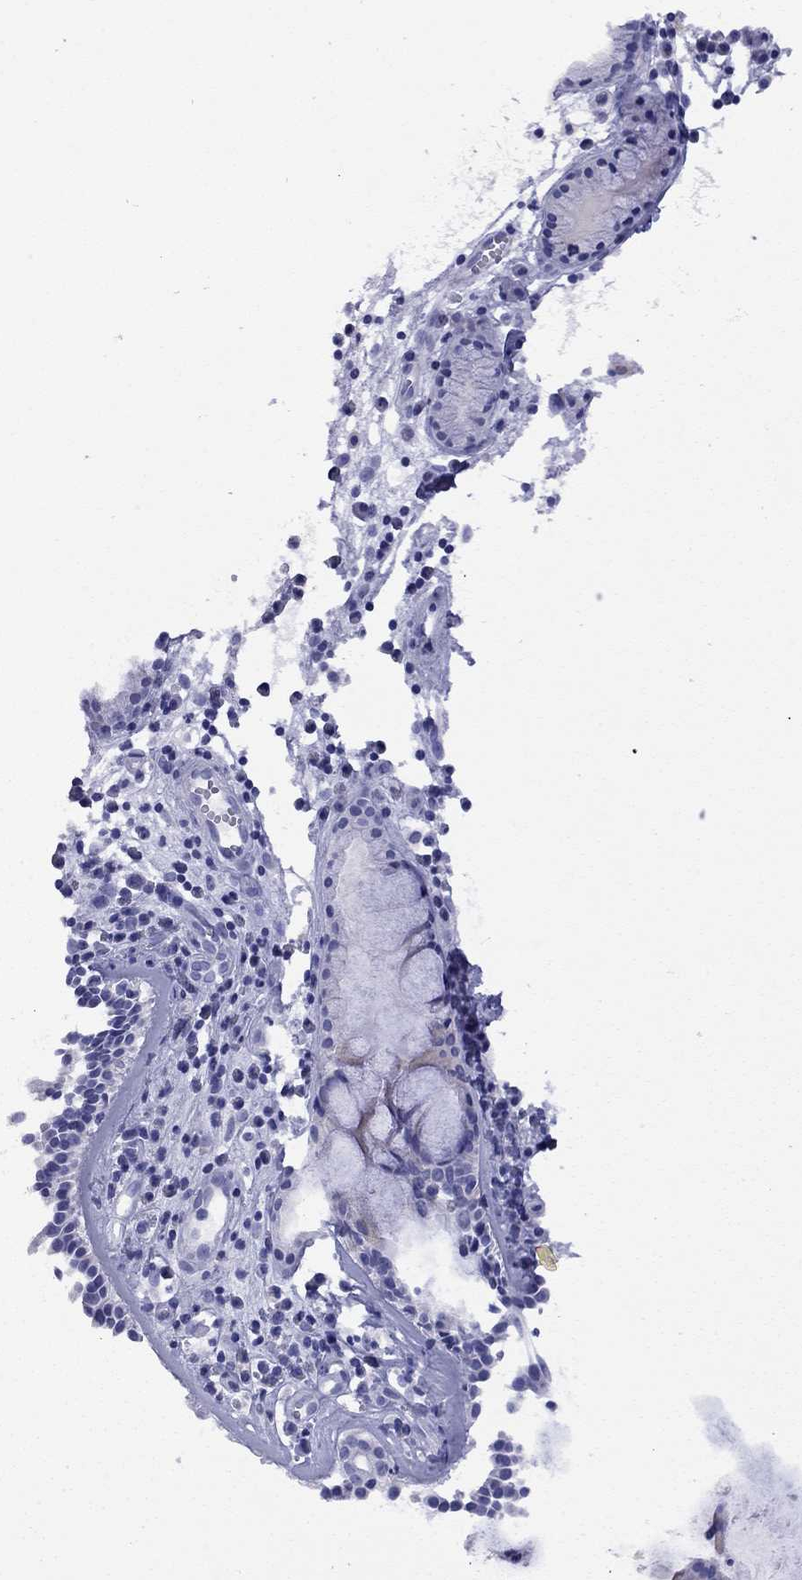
{"staining": {"intensity": "negative", "quantity": "none", "location": "none"}, "tissue": "nasopharynx", "cell_type": "Respiratory epithelial cells", "image_type": "normal", "snomed": [{"axis": "morphology", "description": "Normal tissue, NOS"}, {"axis": "topography", "description": "Nasopharynx"}], "caption": "Immunohistochemistry (IHC) of benign nasopharynx displays no expression in respiratory epithelial cells.", "gene": "FIGLA", "patient": {"sex": "female", "age": 52}}